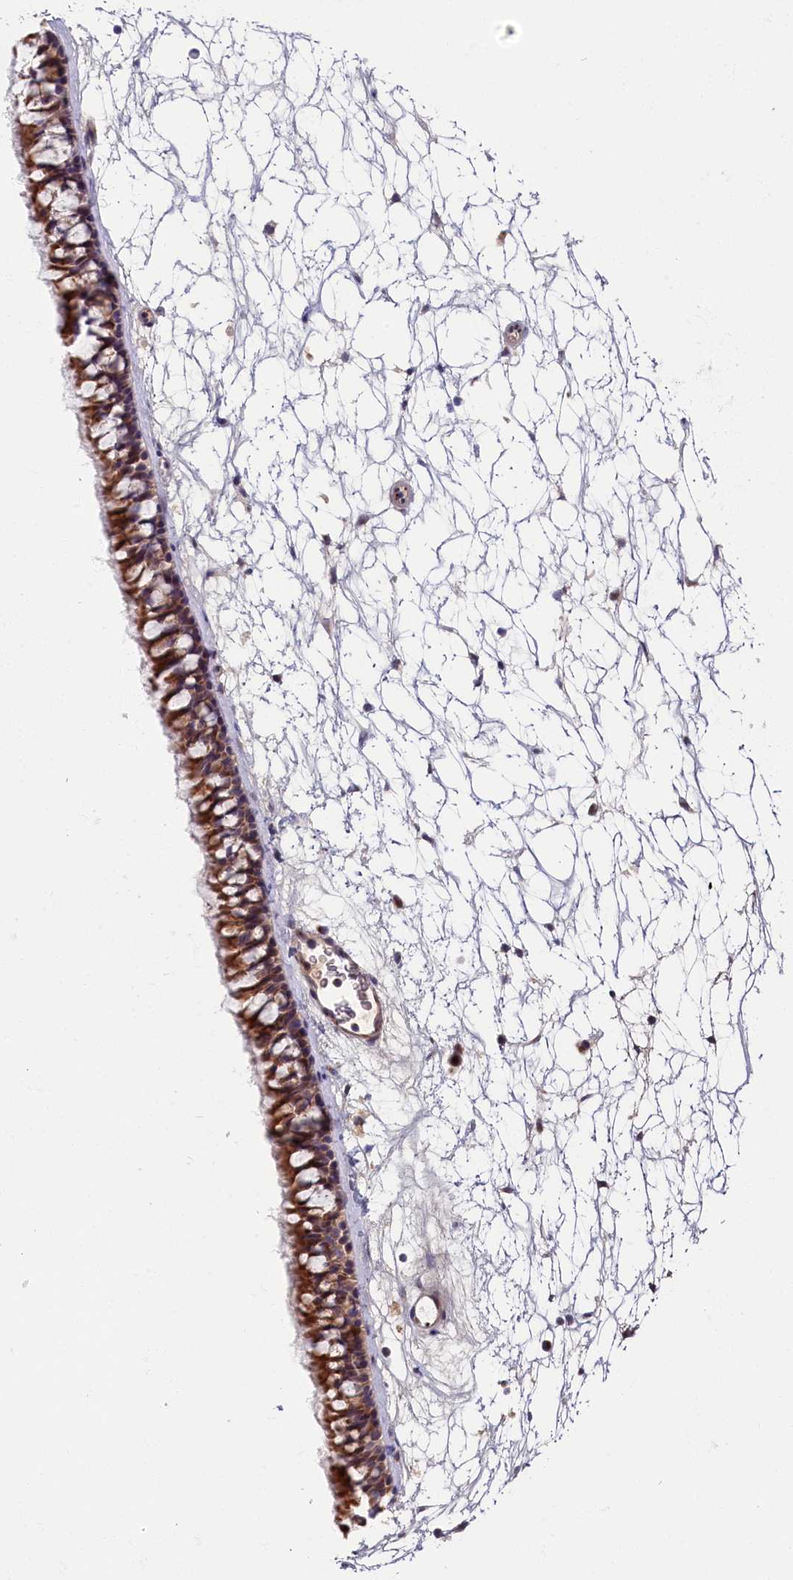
{"staining": {"intensity": "moderate", "quantity": ">75%", "location": "cytoplasmic/membranous"}, "tissue": "nasopharynx", "cell_type": "Respiratory epithelial cells", "image_type": "normal", "snomed": [{"axis": "morphology", "description": "Normal tissue, NOS"}, {"axis": "topography", "description": "Nasopharynx"}], "caption": "Brown immunohistochemical staining in normal human nasopharynx reveals moderate cytoplasmic/membranous positivity in about >75% of respiratory epithelial cells.", "gene": "CHST12", "patient": {"sex": "male", "age": 64}}